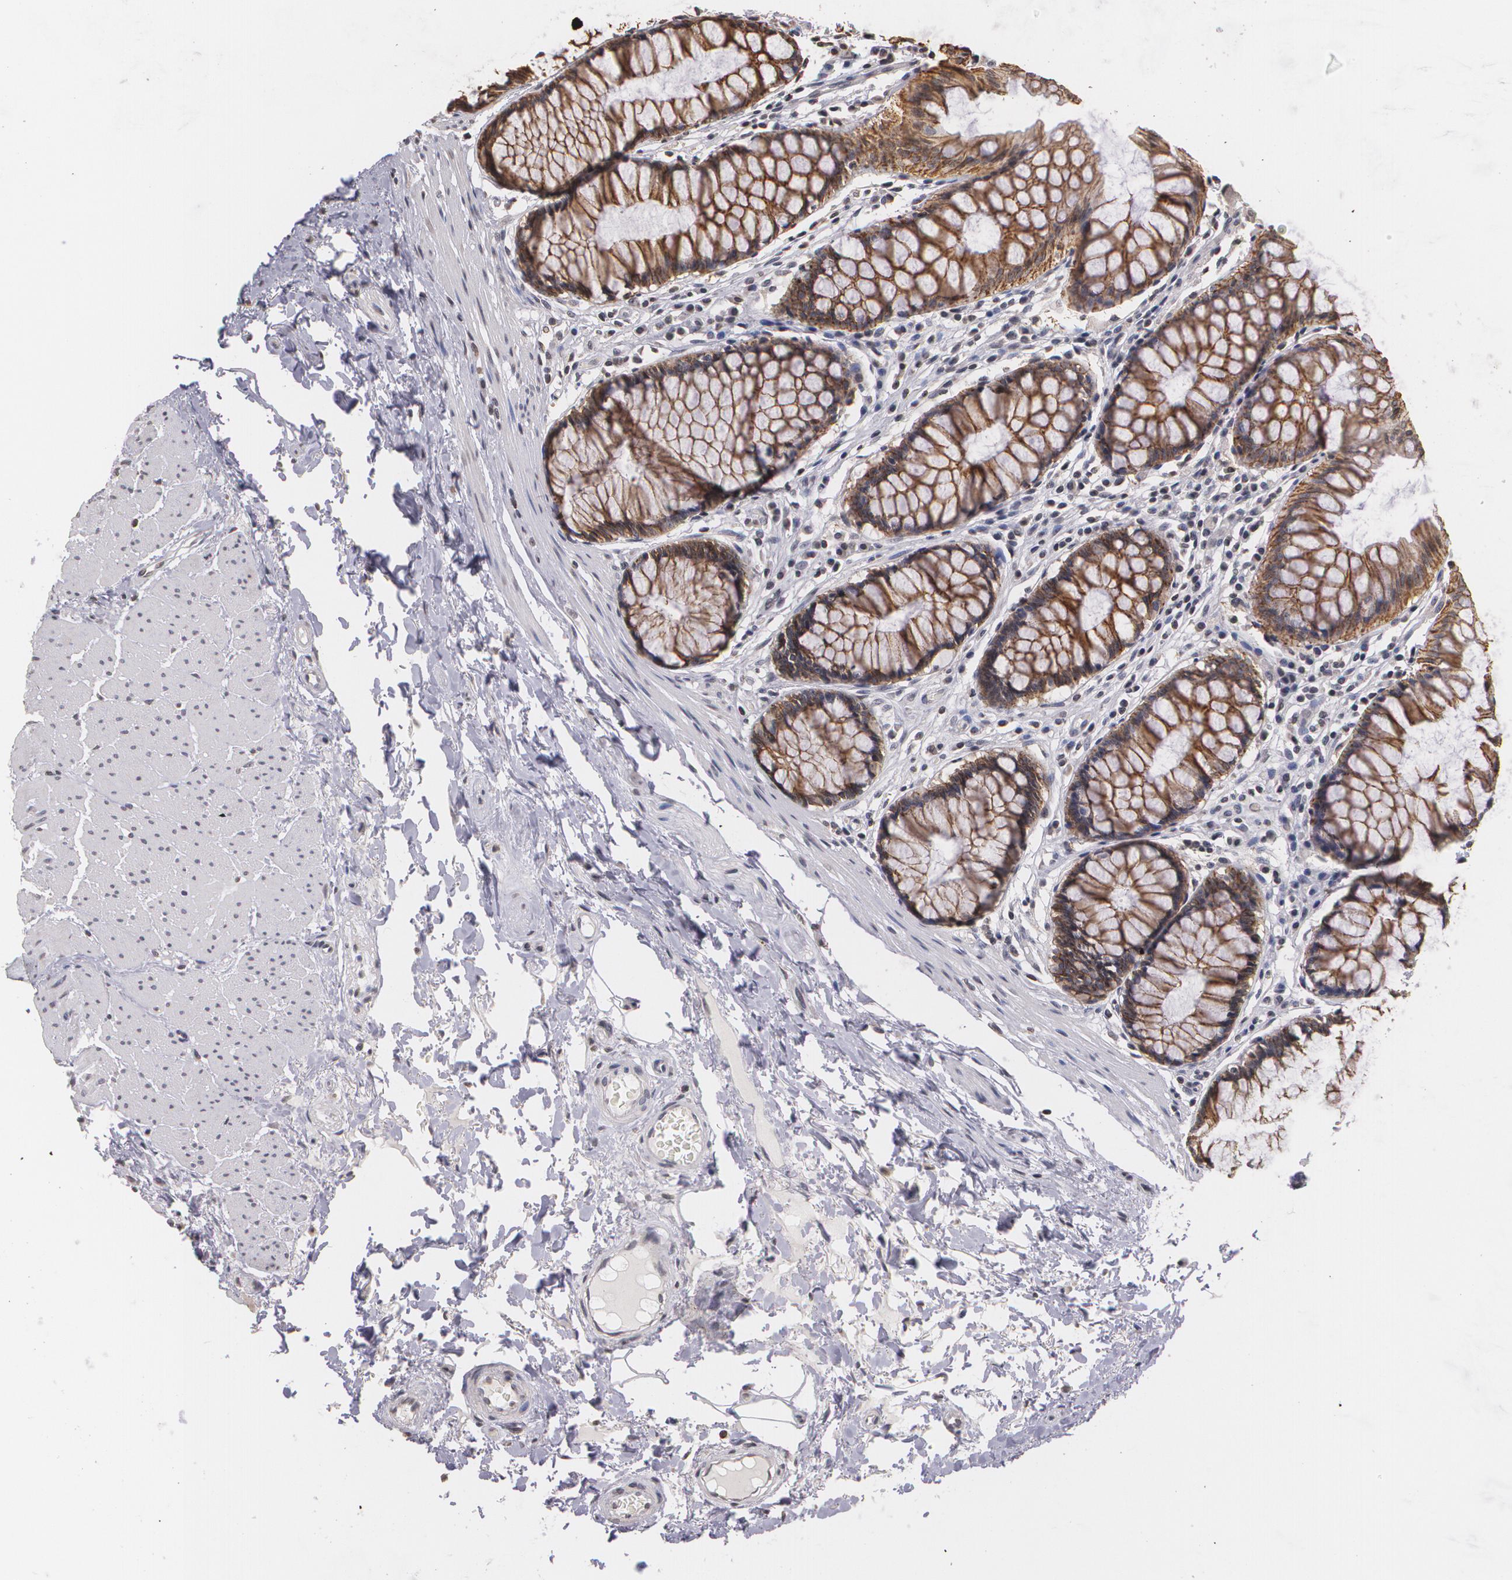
{"staining": {"intensity": "moderate", "quantity": ">75%", "location": "cytoplasmic/membranous"}, "tissue": "rectum", "cell_type": "Glandular cells", "image_type": "normal", "snomed": [{"axis": "morphology", "description": "Normal tissue, NOS"}, {"axis": "topography", "description": "Rectum"}], "caption": "Immunohistochemistry (IHC) (DAB) staining of normal human rectum shows moderate cytoplasmic/membranous protein staining in approximately >75% of glandular cells.", "gene": "THRB", "patient": {"sex": "male", "age": 77}}